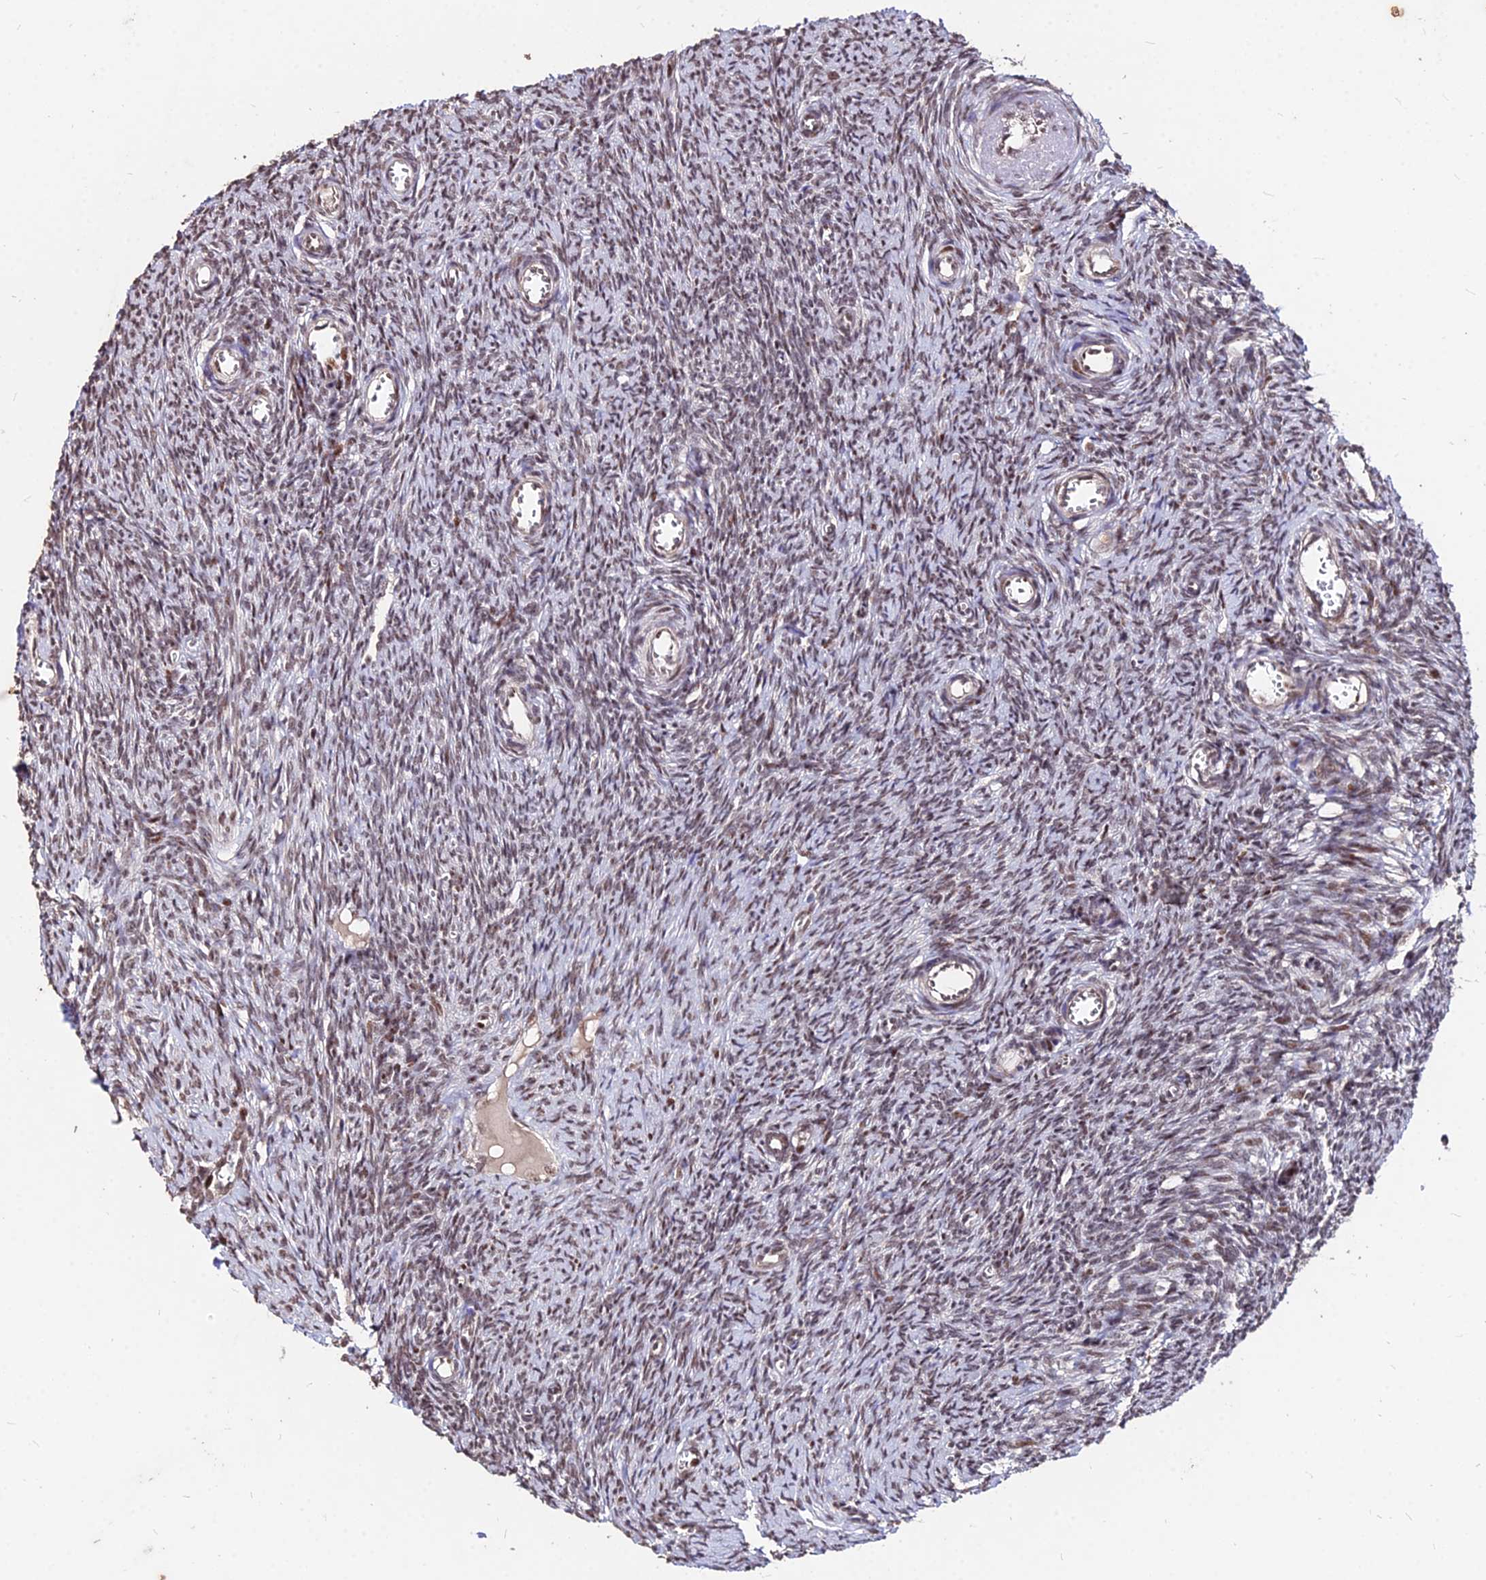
{"staining": {"intensity": "moderate", "quantity": "25%-75%", "location": "nuclear"}, "tissue": "ovary", "cell_type": "Ovarian stroma cells", "image_type": "normal", "snomed": [{"axis": "morphology", "description": "Normal tissue, NOS"}, {"axis": "topography", "description": "Ovary"}], "caption": "Protein staining of benign ovary reveals moderate nuclear positivity in approximately 25%-75% of ovarian stroma cells. The staining is performed using DAB (3,3'-diaminobenzidine) brown chromogen to label protein expression. The nuclei are counter-stained blue using hematoxylin.", "gene": "ZBED4", "patient": {"sex": "female", "age": 44}}